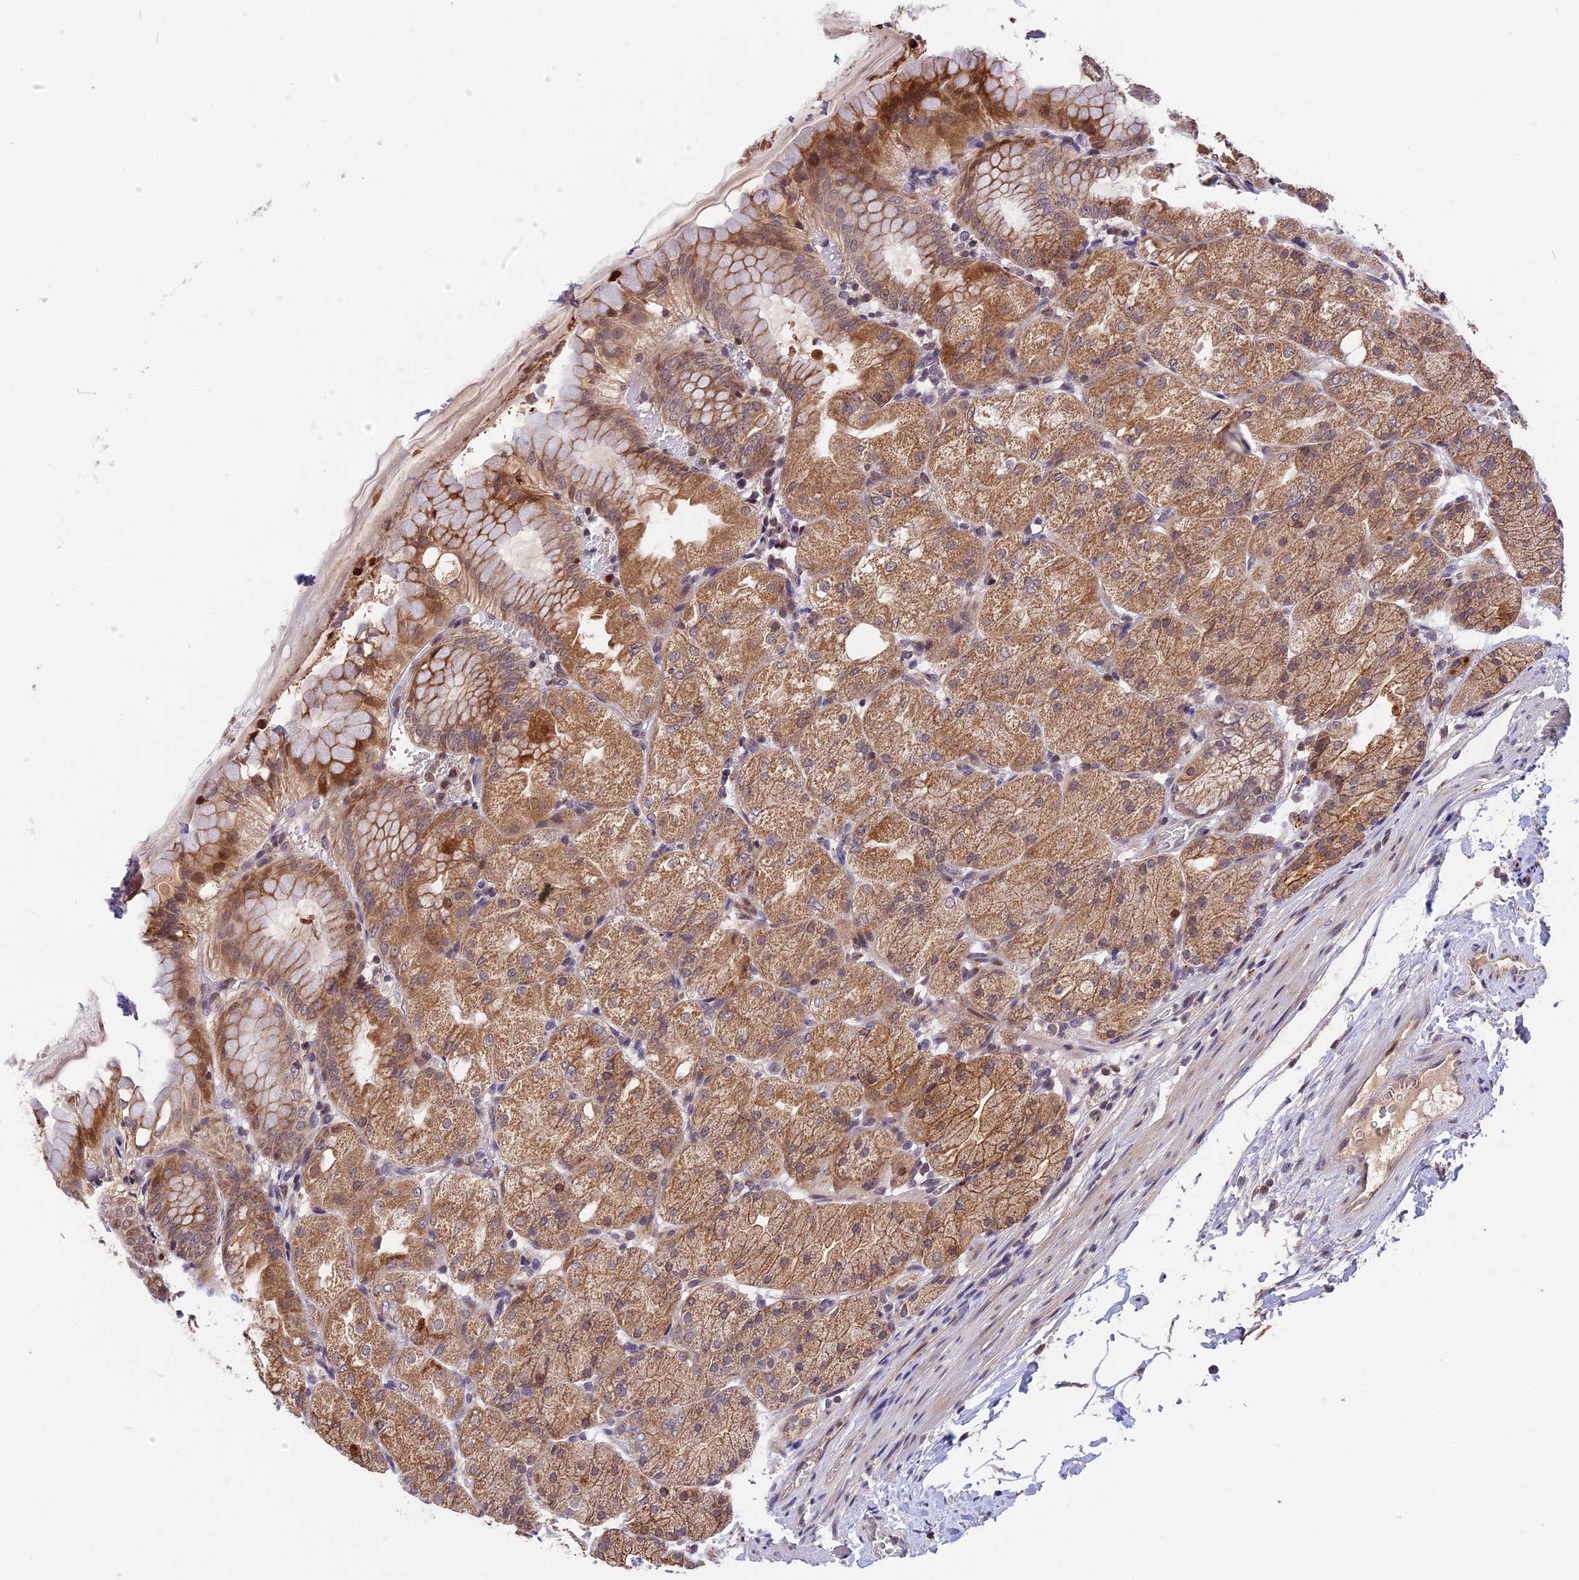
{"staining": {"intensity": "moderate", "quantity": ">75%", "location": "cytoplasmic/membranous,nuclear"}, "tissue": "stomach", "cell_type": "Glandular cells", "image_type": "normal", "snomed": [{"axis": "morphology", "description": "Normal tissue, NOS"}, {"axis": "topography", "description": "Stomach, upper"}, {"axis": "topography", "description": "Stomach, lower"}], "caption": "Immunohistochemical staining of benign stomach reveals medium levels of moderate cytoplasmic/membranous,nuclear staining in about >75% of glandular cells. (brown staining indicates protein expression, while blue staining denotes nuclei).", "gene": "RERGL", "patient": {"sex": "male", "age": 62}}